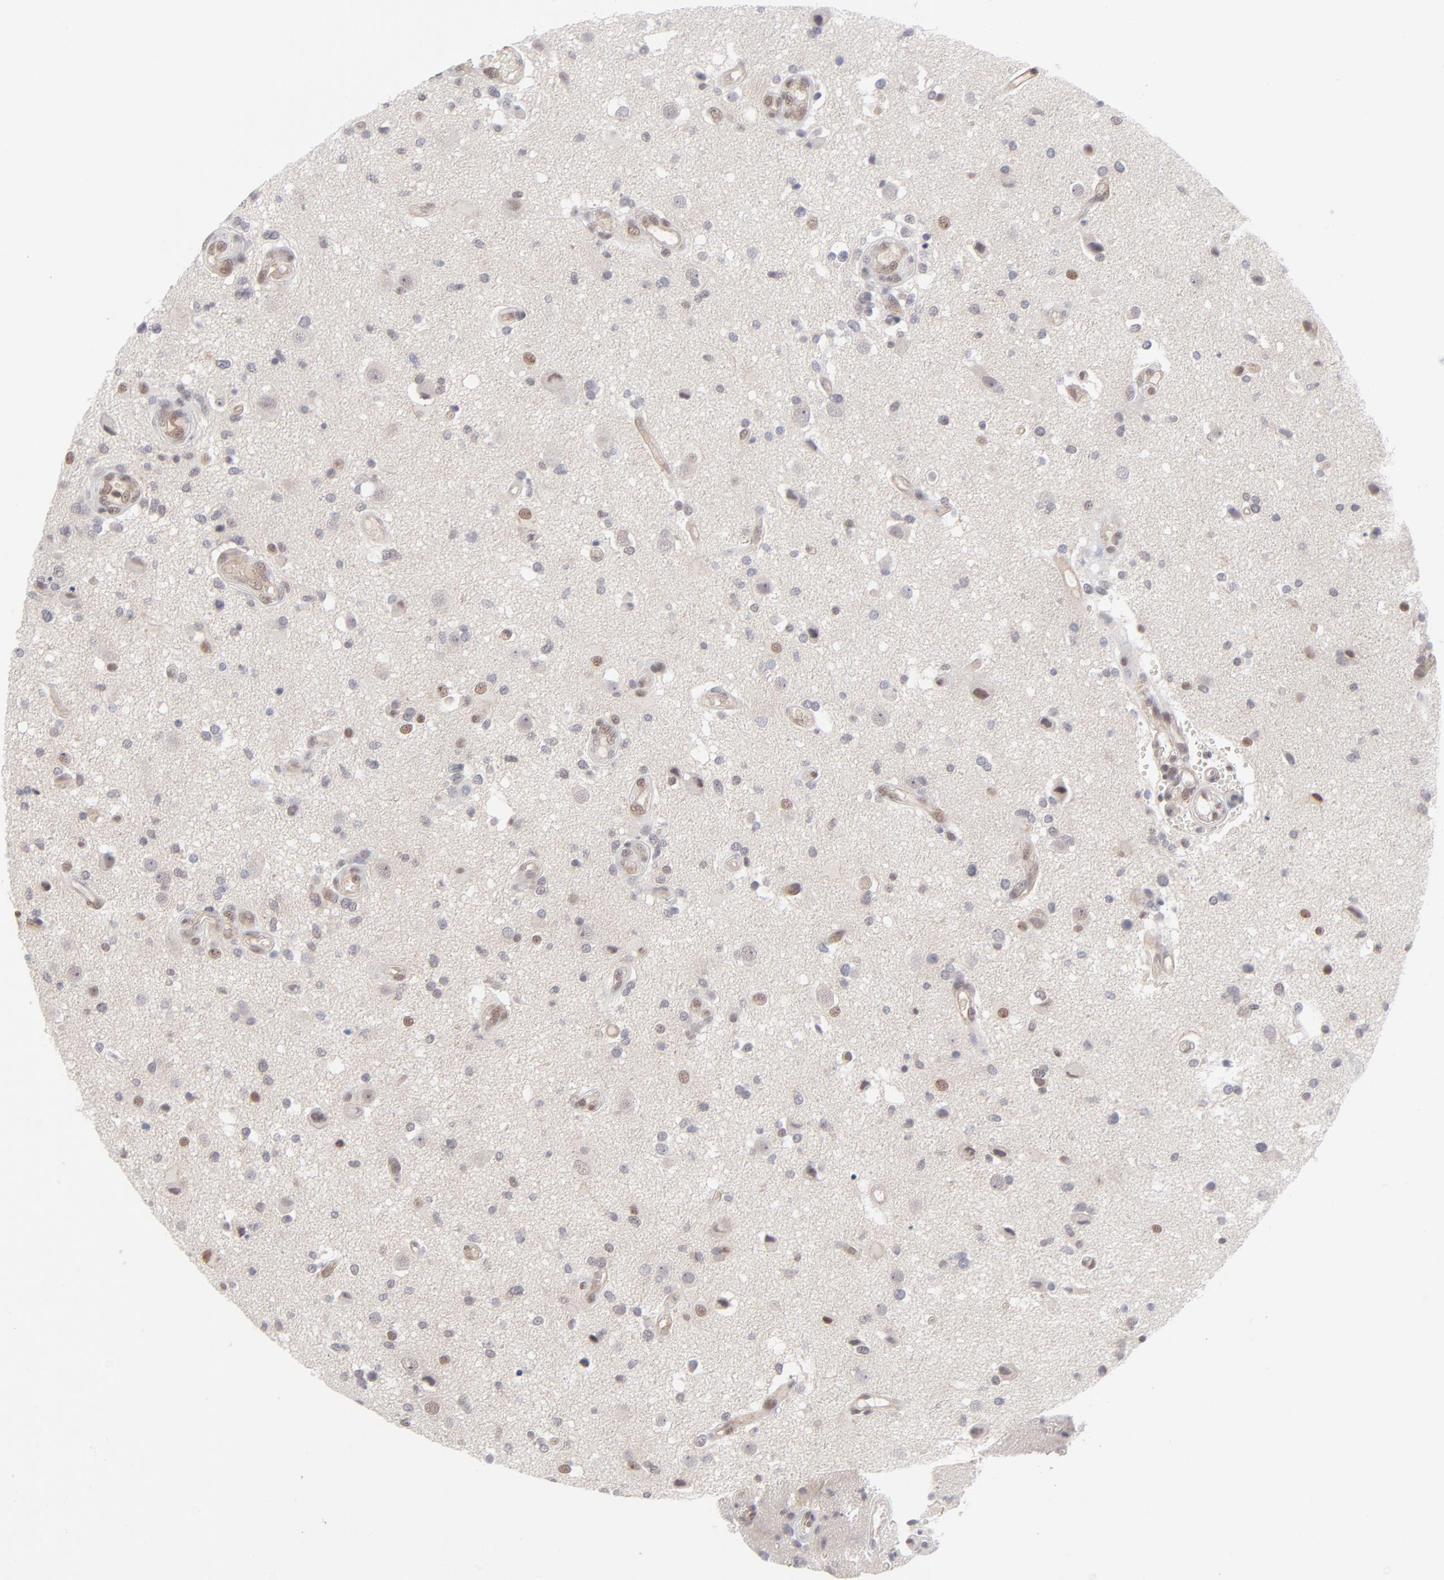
{"staining": {"intensity": "weak", "quantity": "25%-75%", "location": "nuclear"}, "tissue": "glioma", "cell_type": "Tumor cells", "image_type": "cancer", "snomed": [{"axis": "morphology", "description": "Normal tissue, NOS"}, {"axis": "morphology", "description": "Glioma, malignant, High grade"}, {"axis": "topography", "description": "Cerebral cortex"}], "caption": "Brown immunohistochemical staining in malignant glioma (high-grade) exhibits weak nuclear staining in about 25%-75% of tumor cells.", "gene": "NBN", "patient": {"sex": "male", "age": 75}}